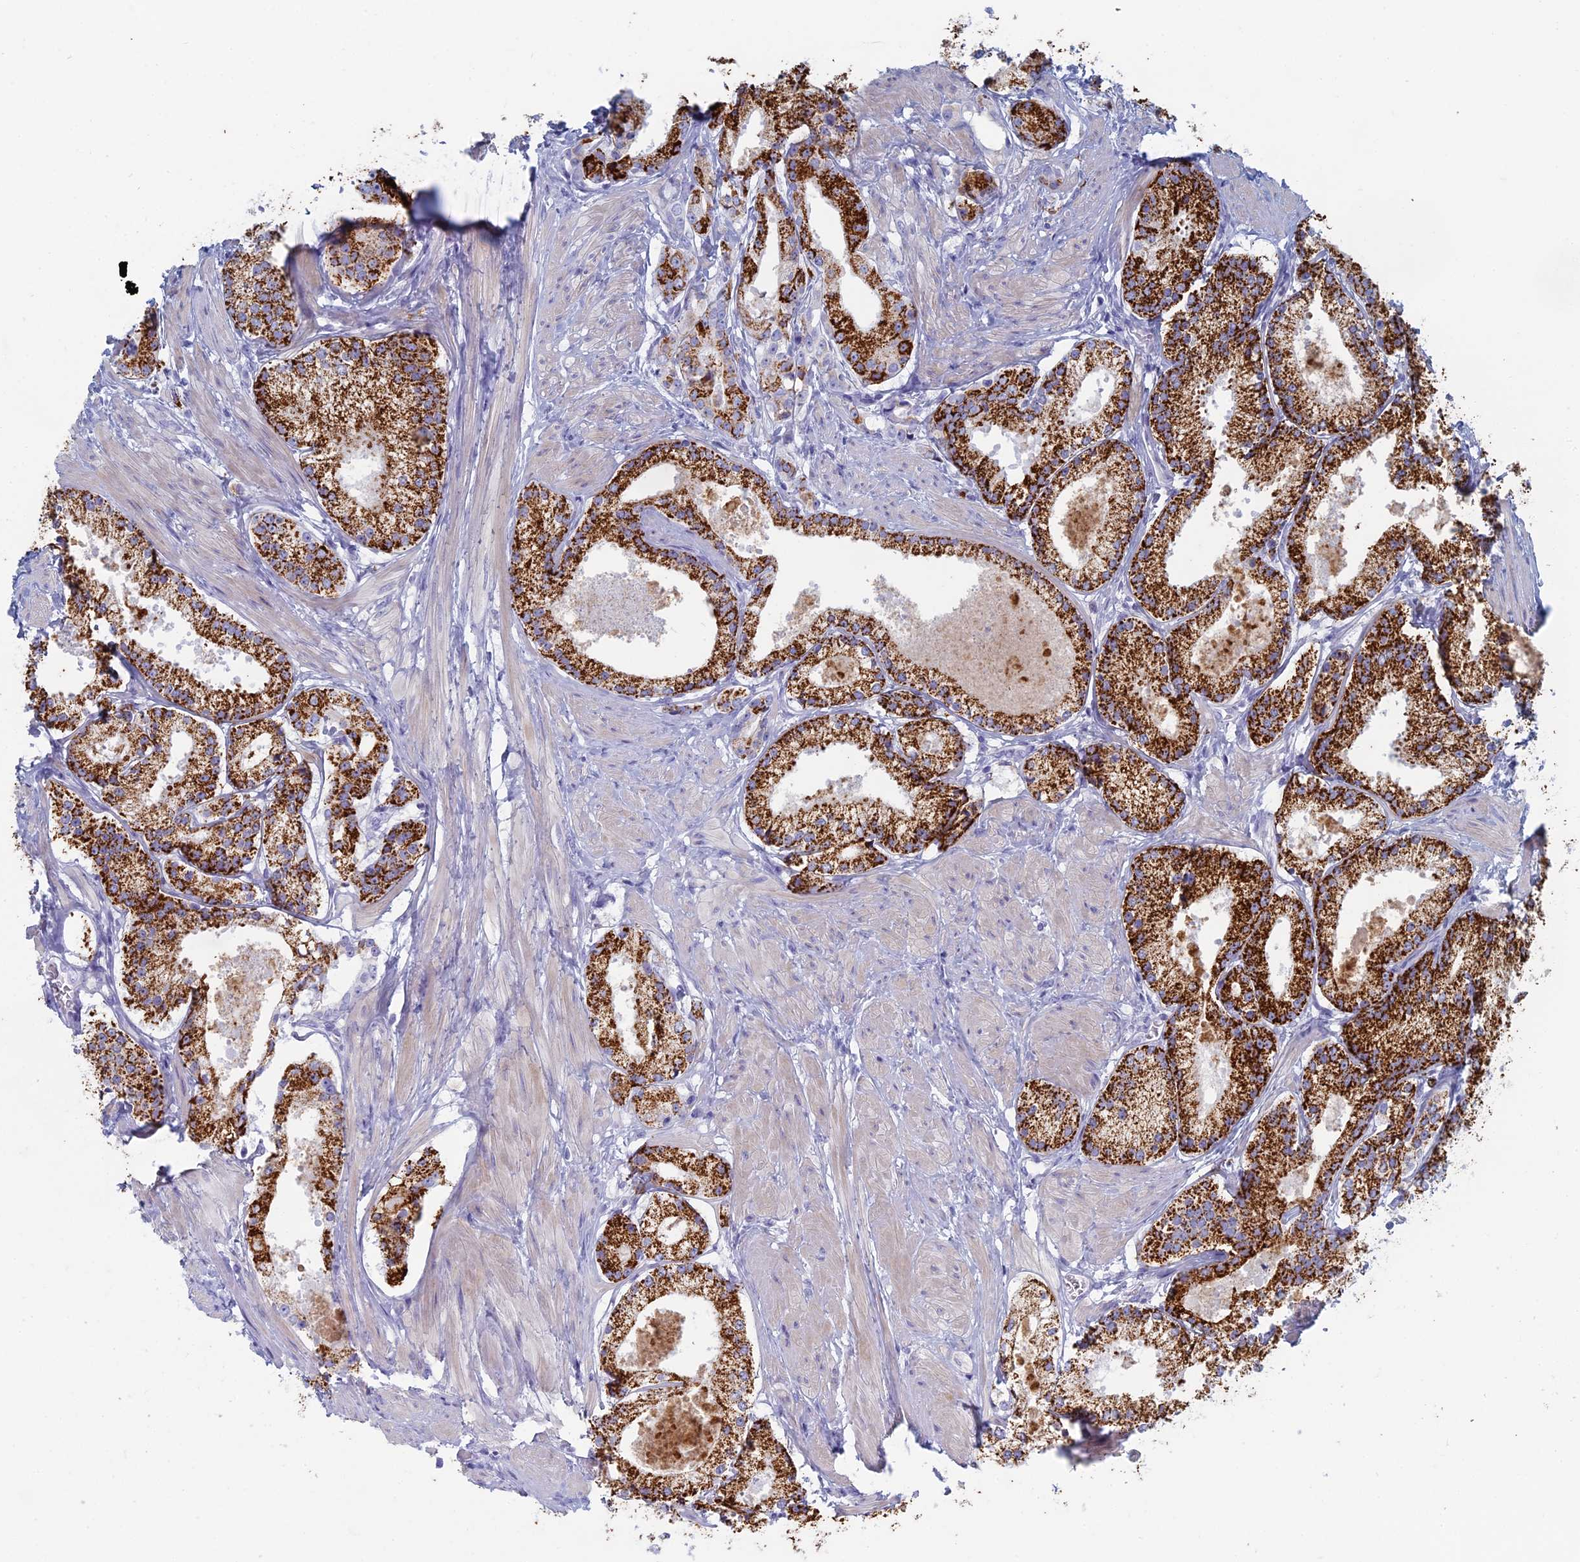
{"staining": {"intensity": "strong", "quantity": ">75%", "location": "cytoplasmic/membranous"}, "tissue": "prostate cancer", "cell_type": "Tumor cells", "image_type": "cancer", "snomed": [{"axis": "morphology", "description": "Adenocarcinoma, Low grade"}, {"axis": "topography", "description": "Prostate"}], "caption": "Strong cytoplasmic/membranous positivity for a protein is seen in approximately >75% of tumor cells of prostate cancer using immunohistochemistry (IHC).", "gene": "ALMS1", "patient": {"sex": "male", "age": 57}}